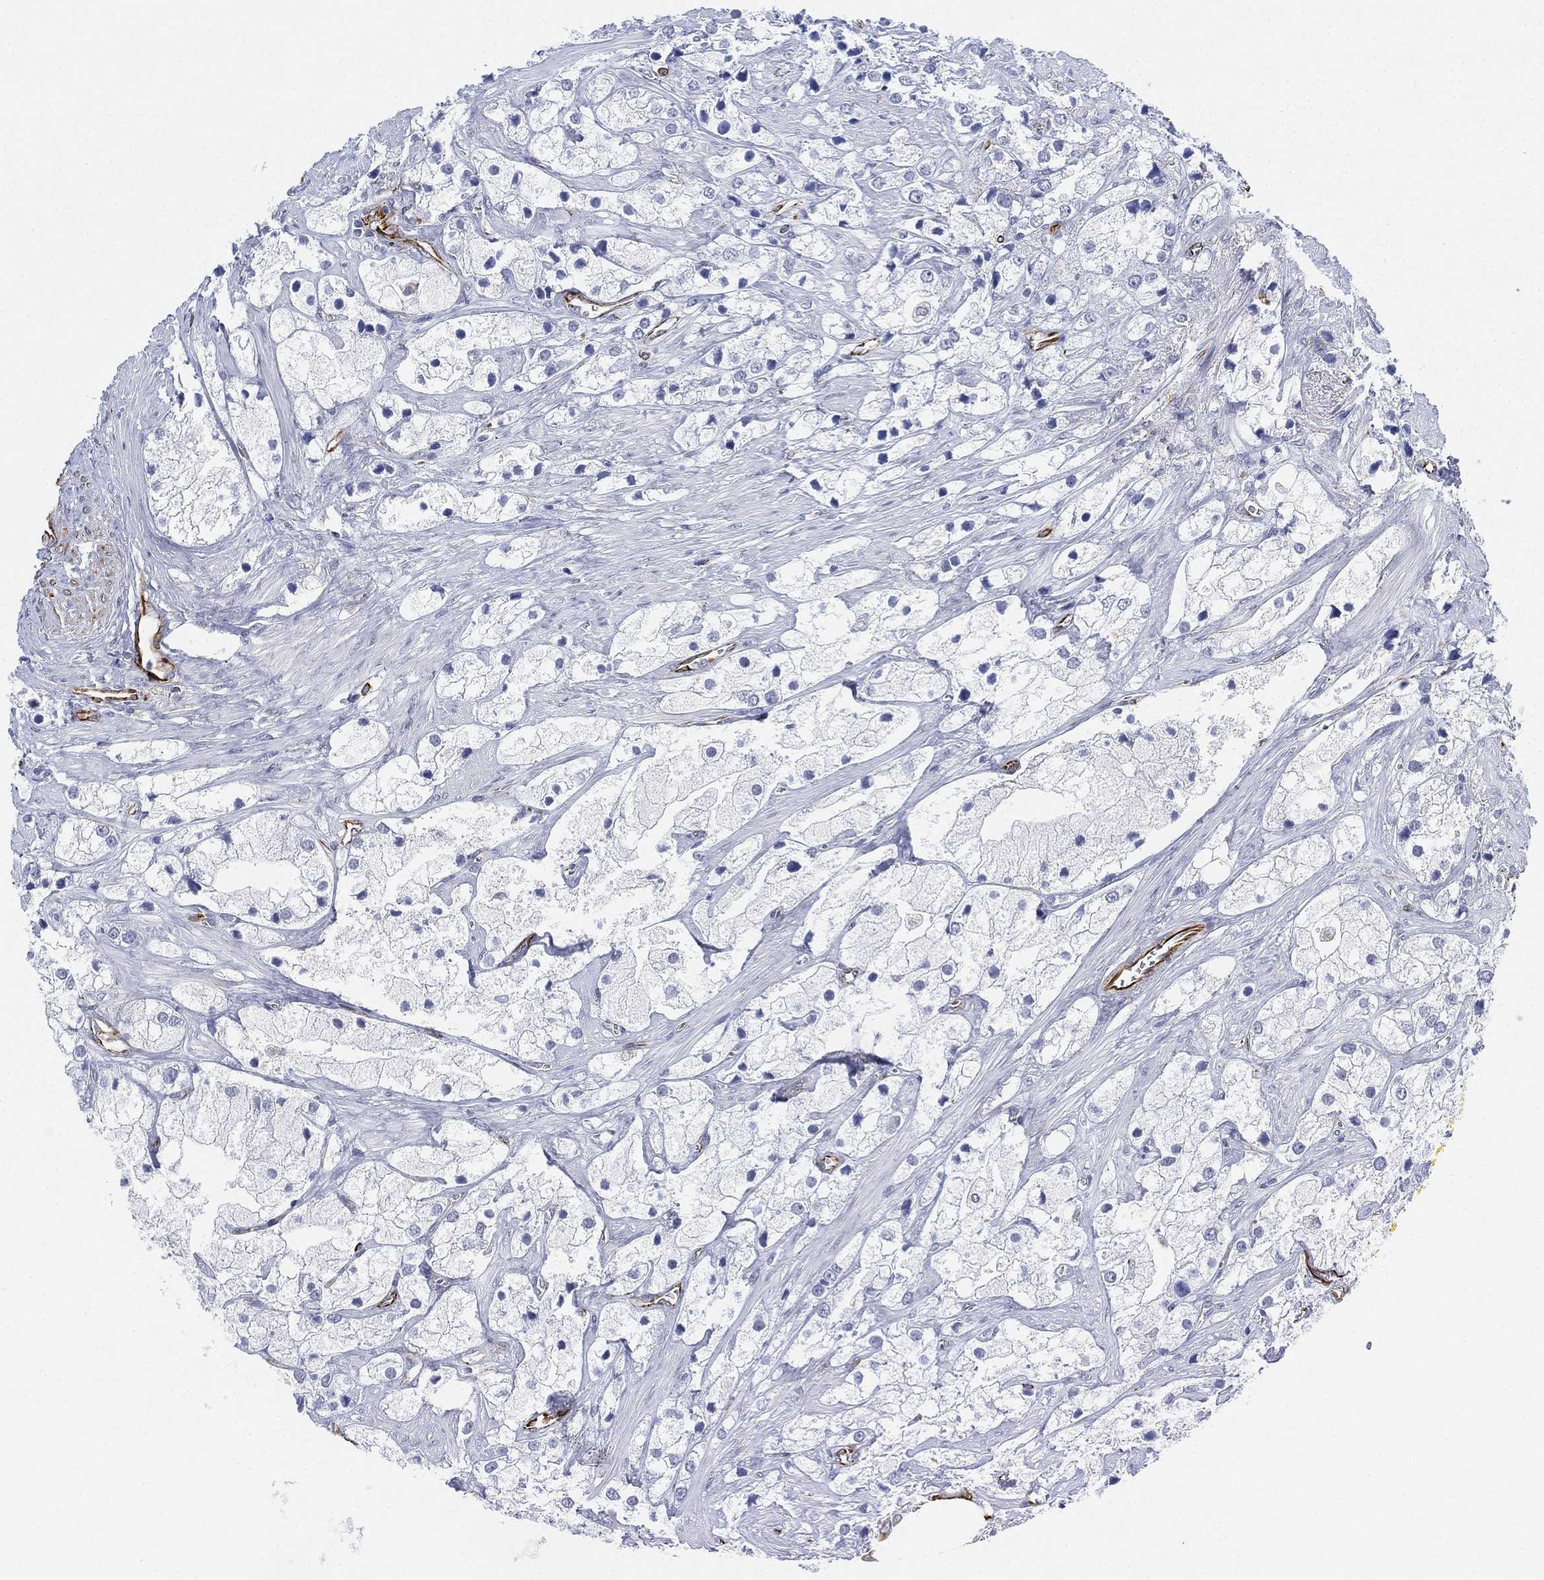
{"staining": {"intensity": "negative", "quantity": "none", "location": "none"}, "tissue": "prostate cancer", "cell_type": "Tumor cells", "image_type": "cancer", "snomed": [{"axis": "morphology", "description": "Adenocarcinoma, NOS"}, {"axis": "topography", "description": "Prostate and seminal vesicle, NOS"}, {"axis": "topography", "description": "Prostate"}], "caption": "Immunohistochemistry of human prostate cancer (adenocarcinoma) shows no expression in tumor cells.", "gene": "PSKH2", "patient": {"sex": "male", "age": 79}}